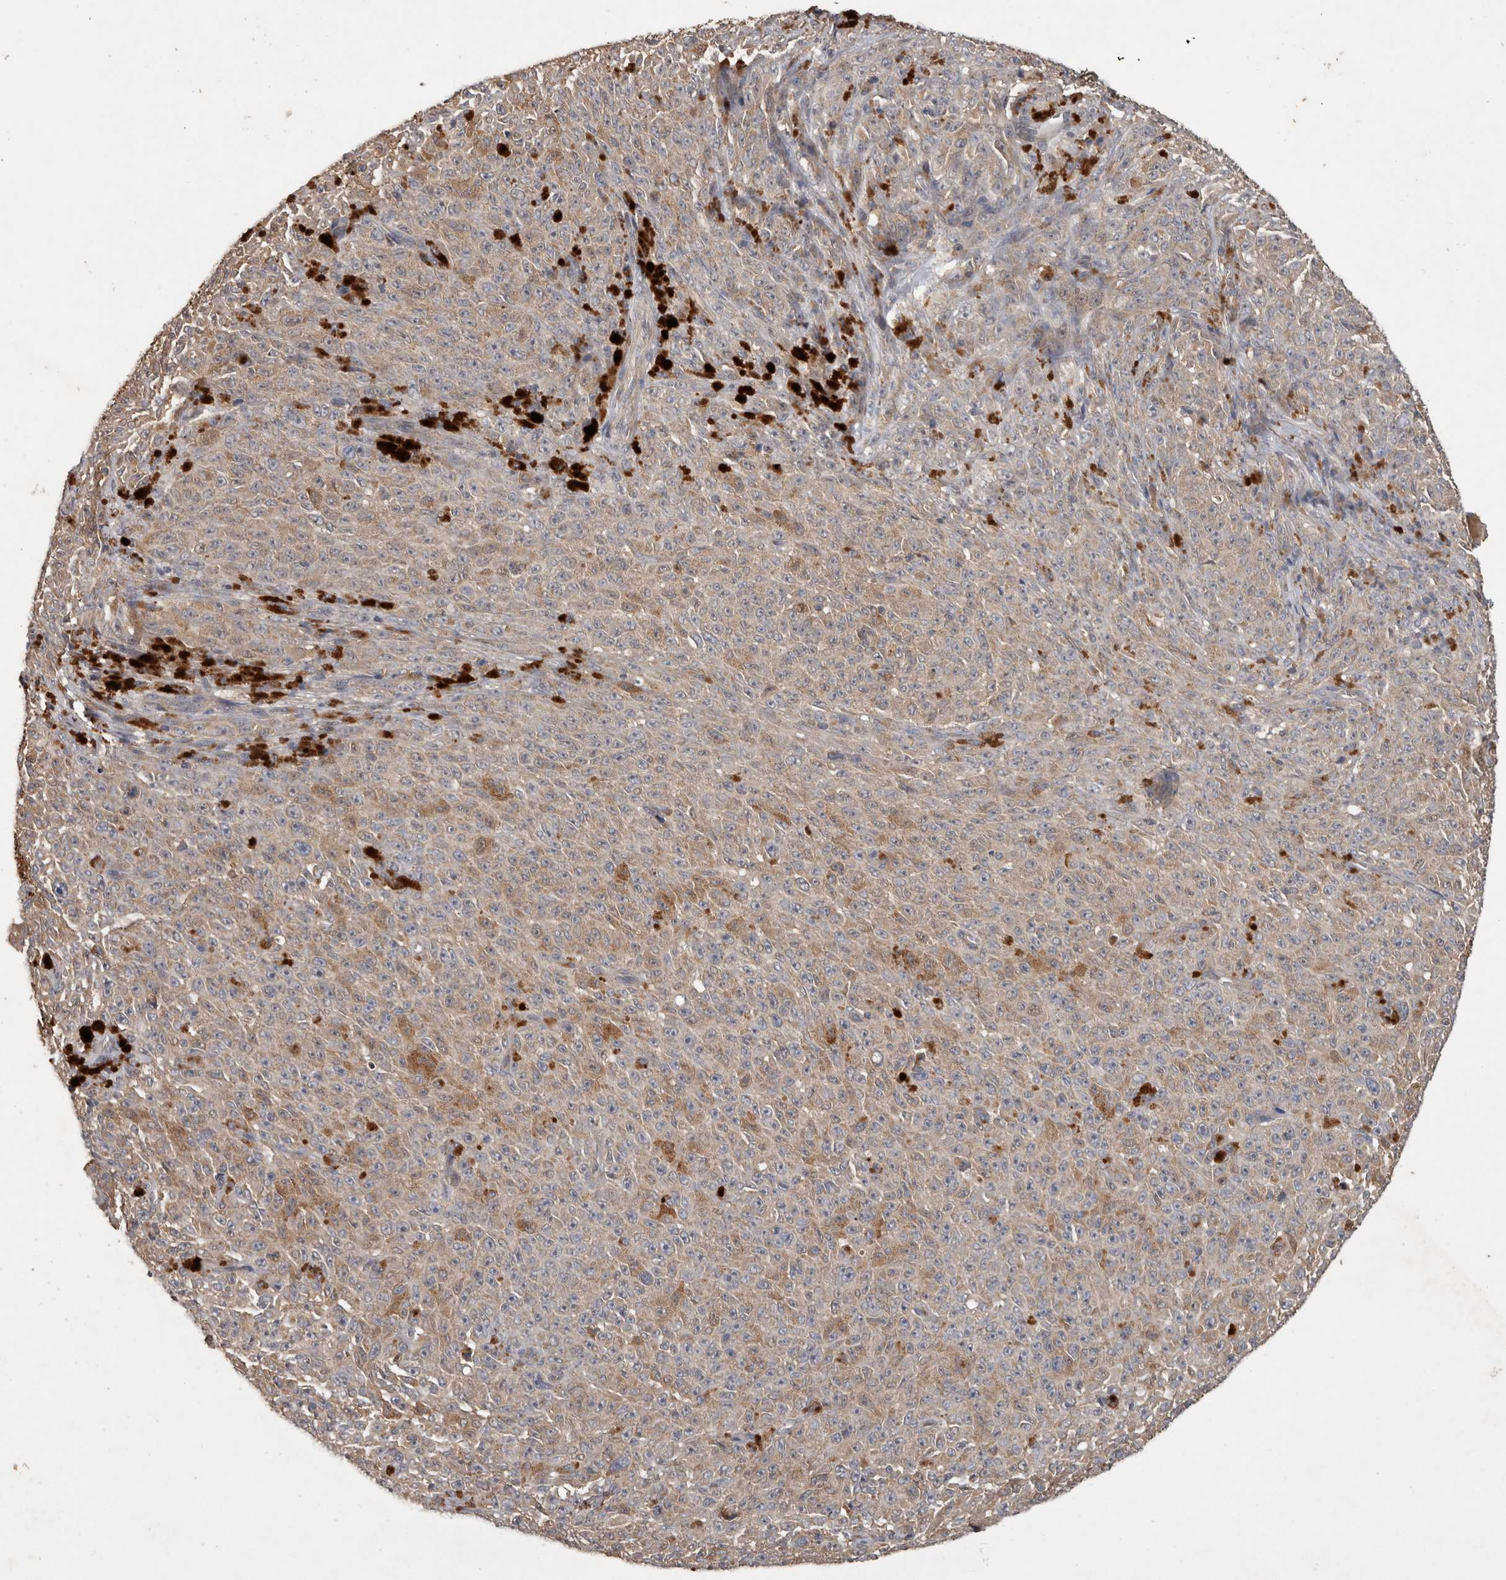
{"staining": {"intensity": "weak", "quantity": "25%-75%", "location": "cytoplasmic/membranous"}, "tissue": "melanoma", "cell_type": "Tumor cells", "image_type": "cancer", "snomed": [{"axis": "morphology", "description": "Malignant melanoma, NOS"}, {"axis": "topography", "description": "Skin"}], "caption": "High-magnification brightfield microscopy of melanoma stained with DAB (brown) and counterstained with hematoxylin (blue). tumor cells exhibit weak cytoplasmic/membranous positivity is seen in about25%-75% of cells.", "gene": "TRMT61B", "patient": {"sex": "female", "age": 82}}